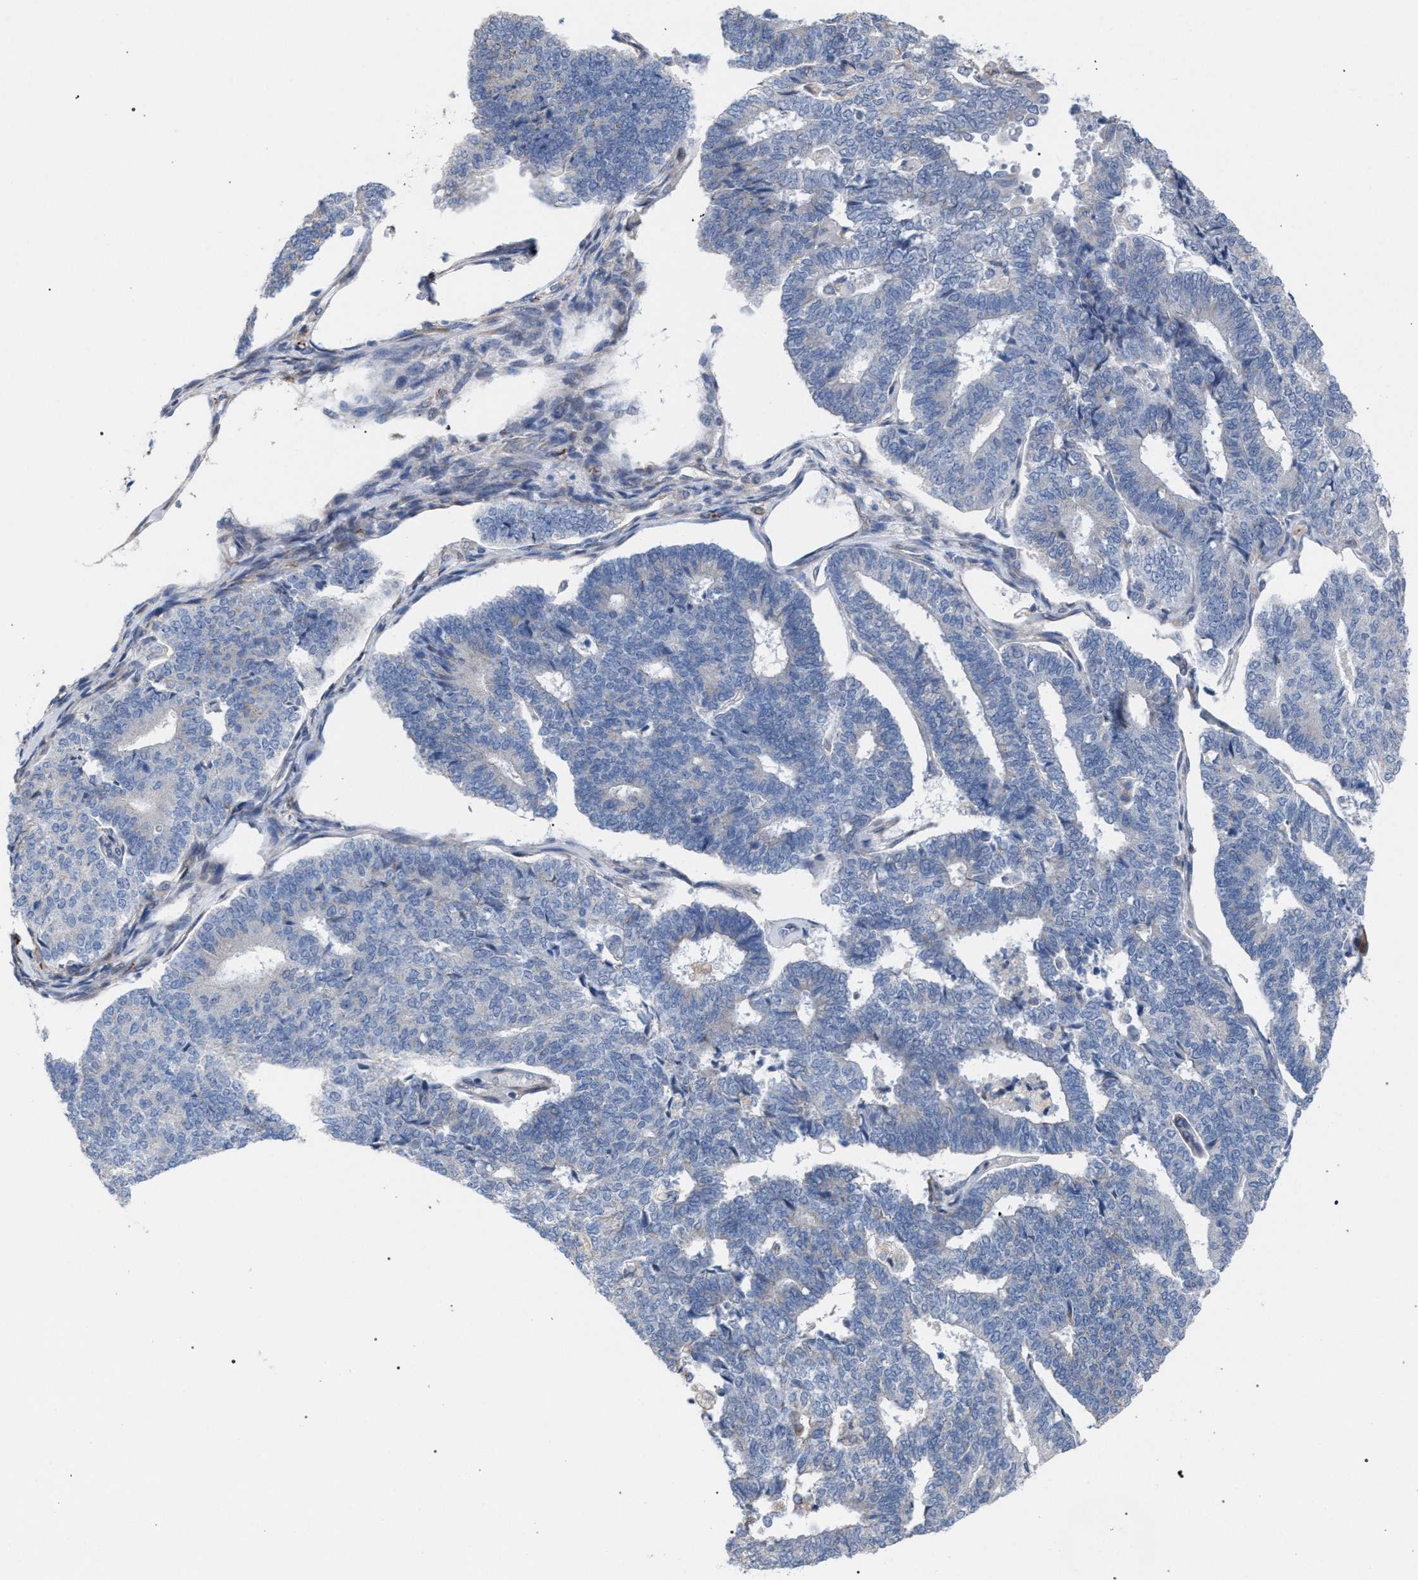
{"staining": {"intensity": "negative", "quantity": "none", "location": "none"}, "tissue": "endometrial cancer", "cell_type": "Tumor cells", "image_type": "cancer", "snomed": [{"axis": "morphology", "description": "Adenocarcinoma, NOS"}, {"axis": "topography", "description": "Endometrium"}], "caption": "The photomicrograph shows no significant expression in tumor cells of endometrial cancer (adenocarcinoma).", "gene": "RNF135", "patient": {"sex": "female", "age": 70}}